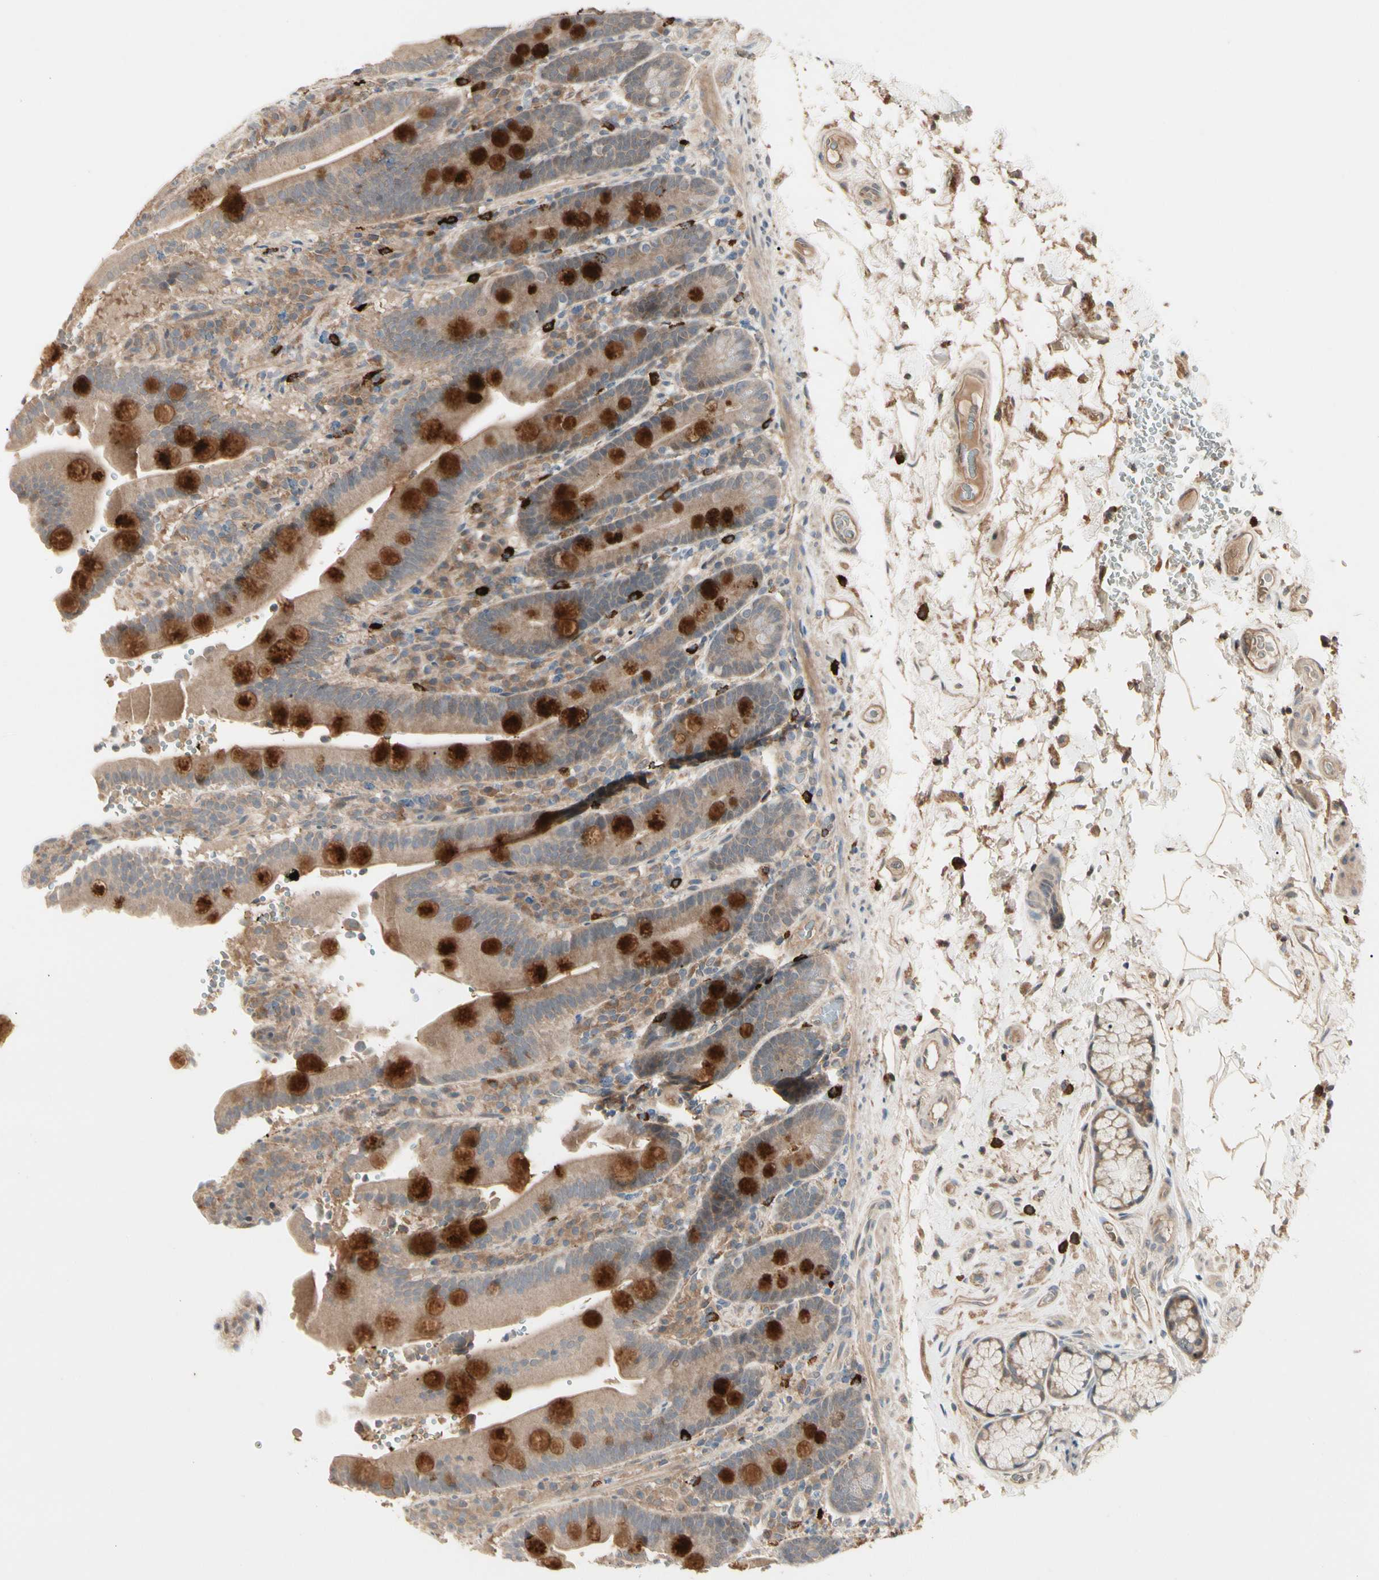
{"staining": {"intensity": "moderate", "quantity": "<25%", "location": "cytoplasmic/membranous"}, "tissue": "duodenum", "cell_type": "Glandular cells", "image_type": "normal", "snomed": [{"axis": "morphology", "description": "Normal tissue, NOS"}, {"axis": "topography", "description": "Small intestine, NOS"}], "caption": "IHC image of benign duodenum: duodenum stained using immunohistochemistry reveals low levels of moderate protein expression localized specifically in the cytoplasmic/membranous of glandular cells, appearing as a cytoplasmic/membranous brown color.", "gene": "ATG4C", "patient": {"sex": "female", "age": 71}}